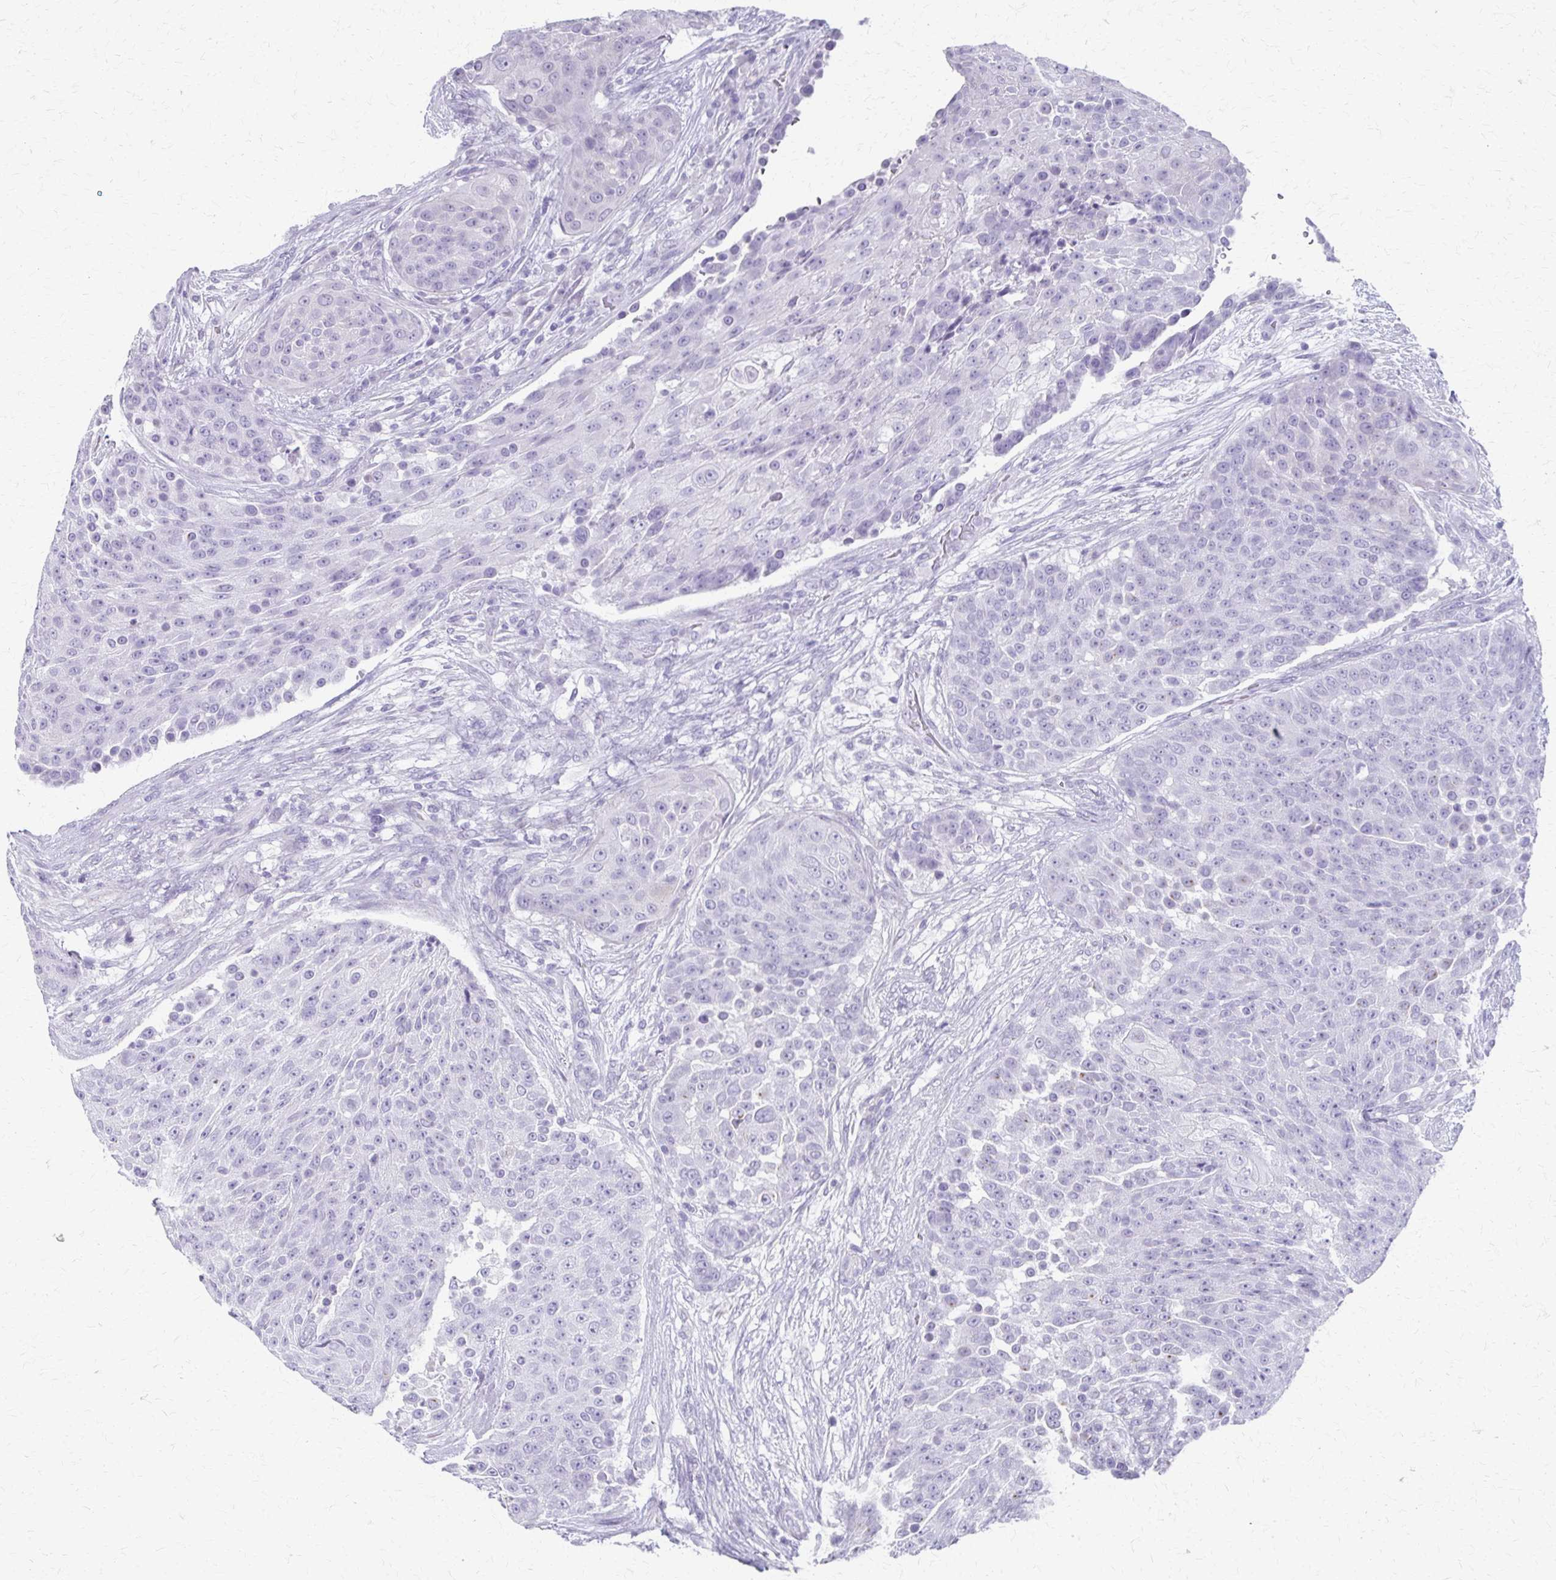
{"staining": {"intensity": "negative", "quantity": "none", "location": "none"}, "tissue": "urothelial cancer", "cell_type": "Tumor cells", "image_type": "cancer", "snomed": [{"axis": "morphology", "description": "Urothelial carcinoma, High grade"}, {"axis": "topography", "description": "Urinary bladder"}], "caption": "Protein analysis of urothelial cancer reveals no significant expression in tumor cells.", "gene": "CYB5A", "patient": {"sex": "female", "age": 63}}